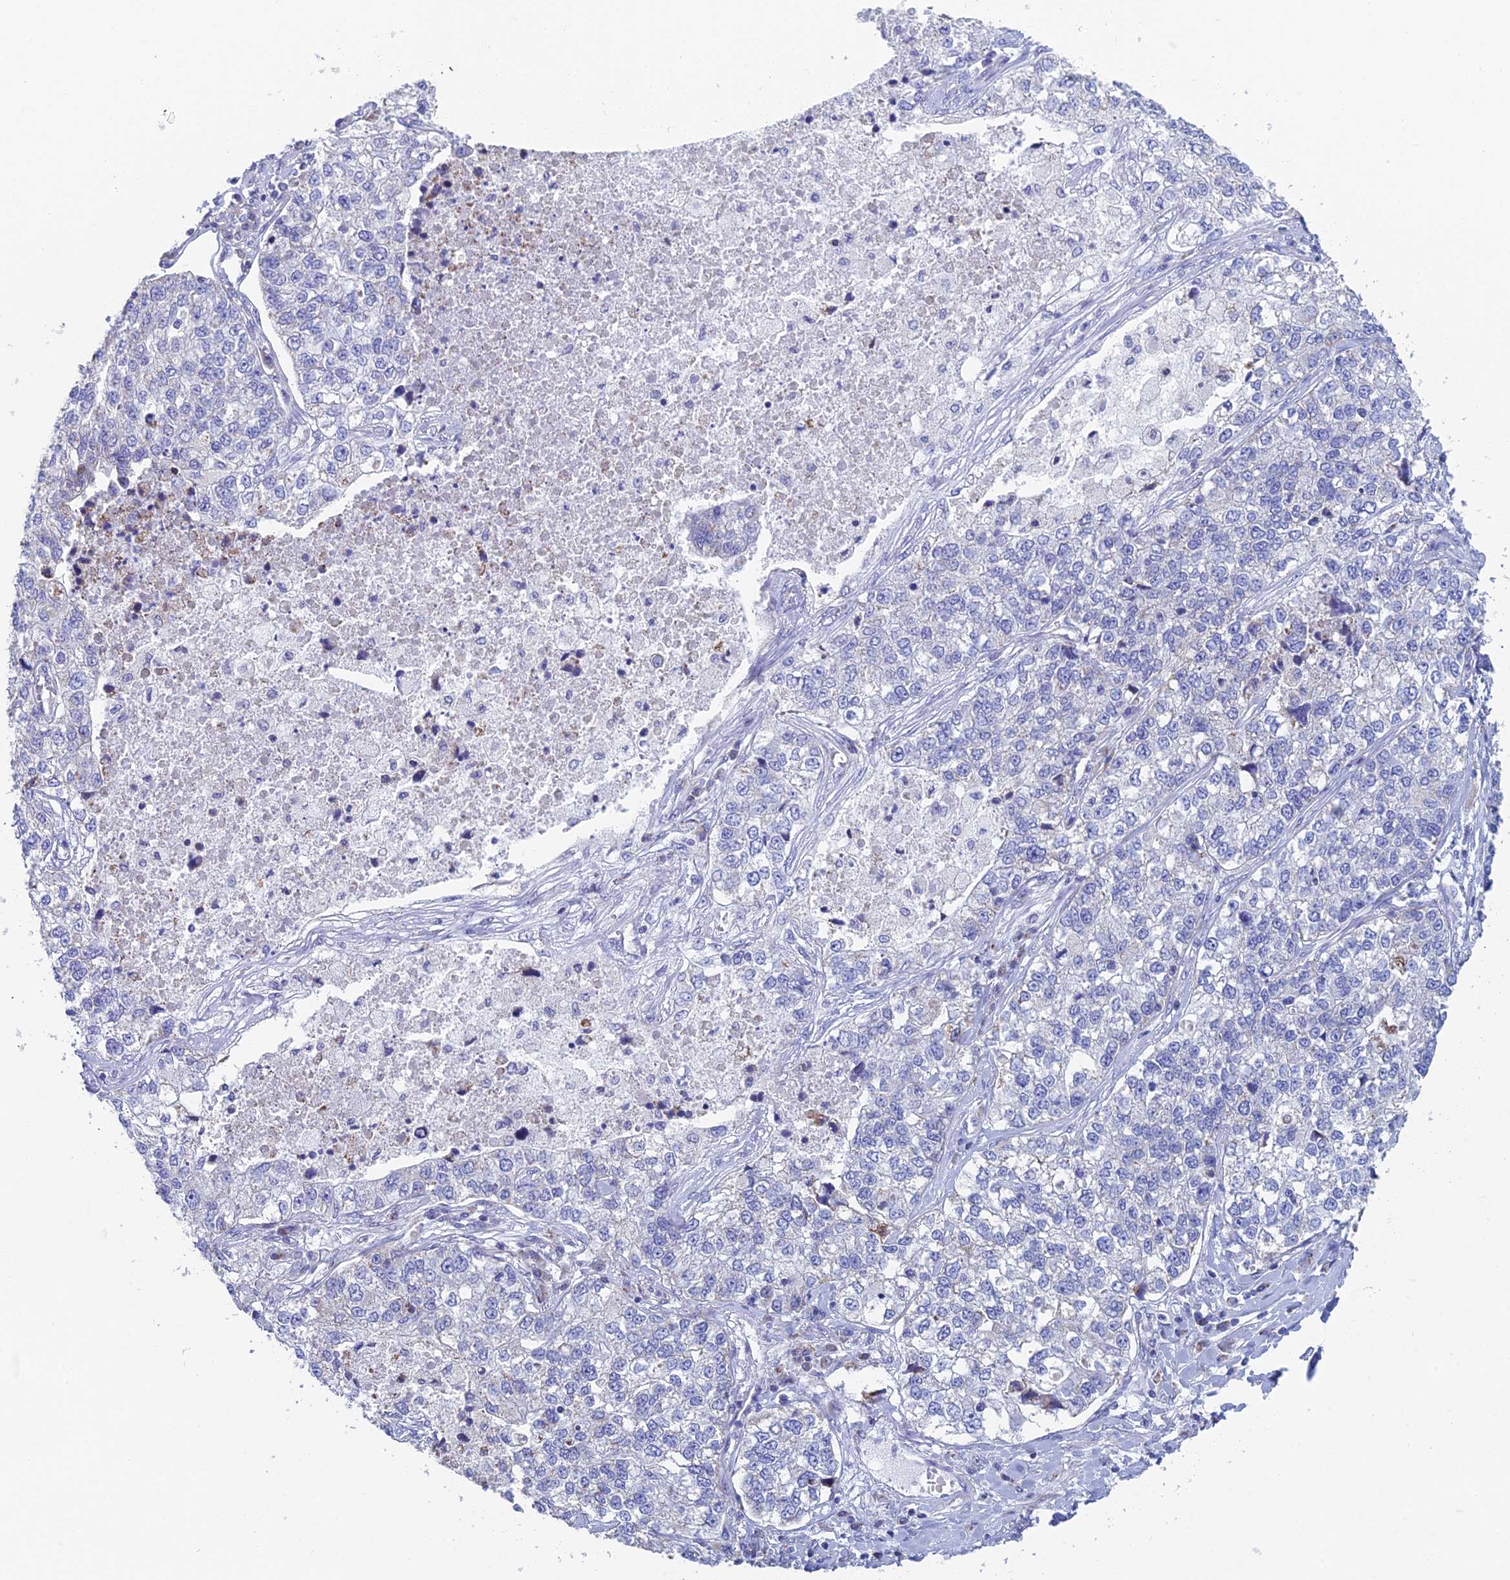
{"staining": {"intensity": "negative", "quantity": "none", "location": "none"}, "tissue": "lung cancer", "cell_type": "Tumor cells", "image_type": "cancer", "snomed": [{"axis": "morphology", "description": "Adenocarcinoma, NOS"}, {"axis": "topography", "description": "Lung"}], "caption": "Tumor cells are negative for protein expression in human lung cancer.", "gene": "ACSM1", "patient": {"sex": "male", "age": 49}}